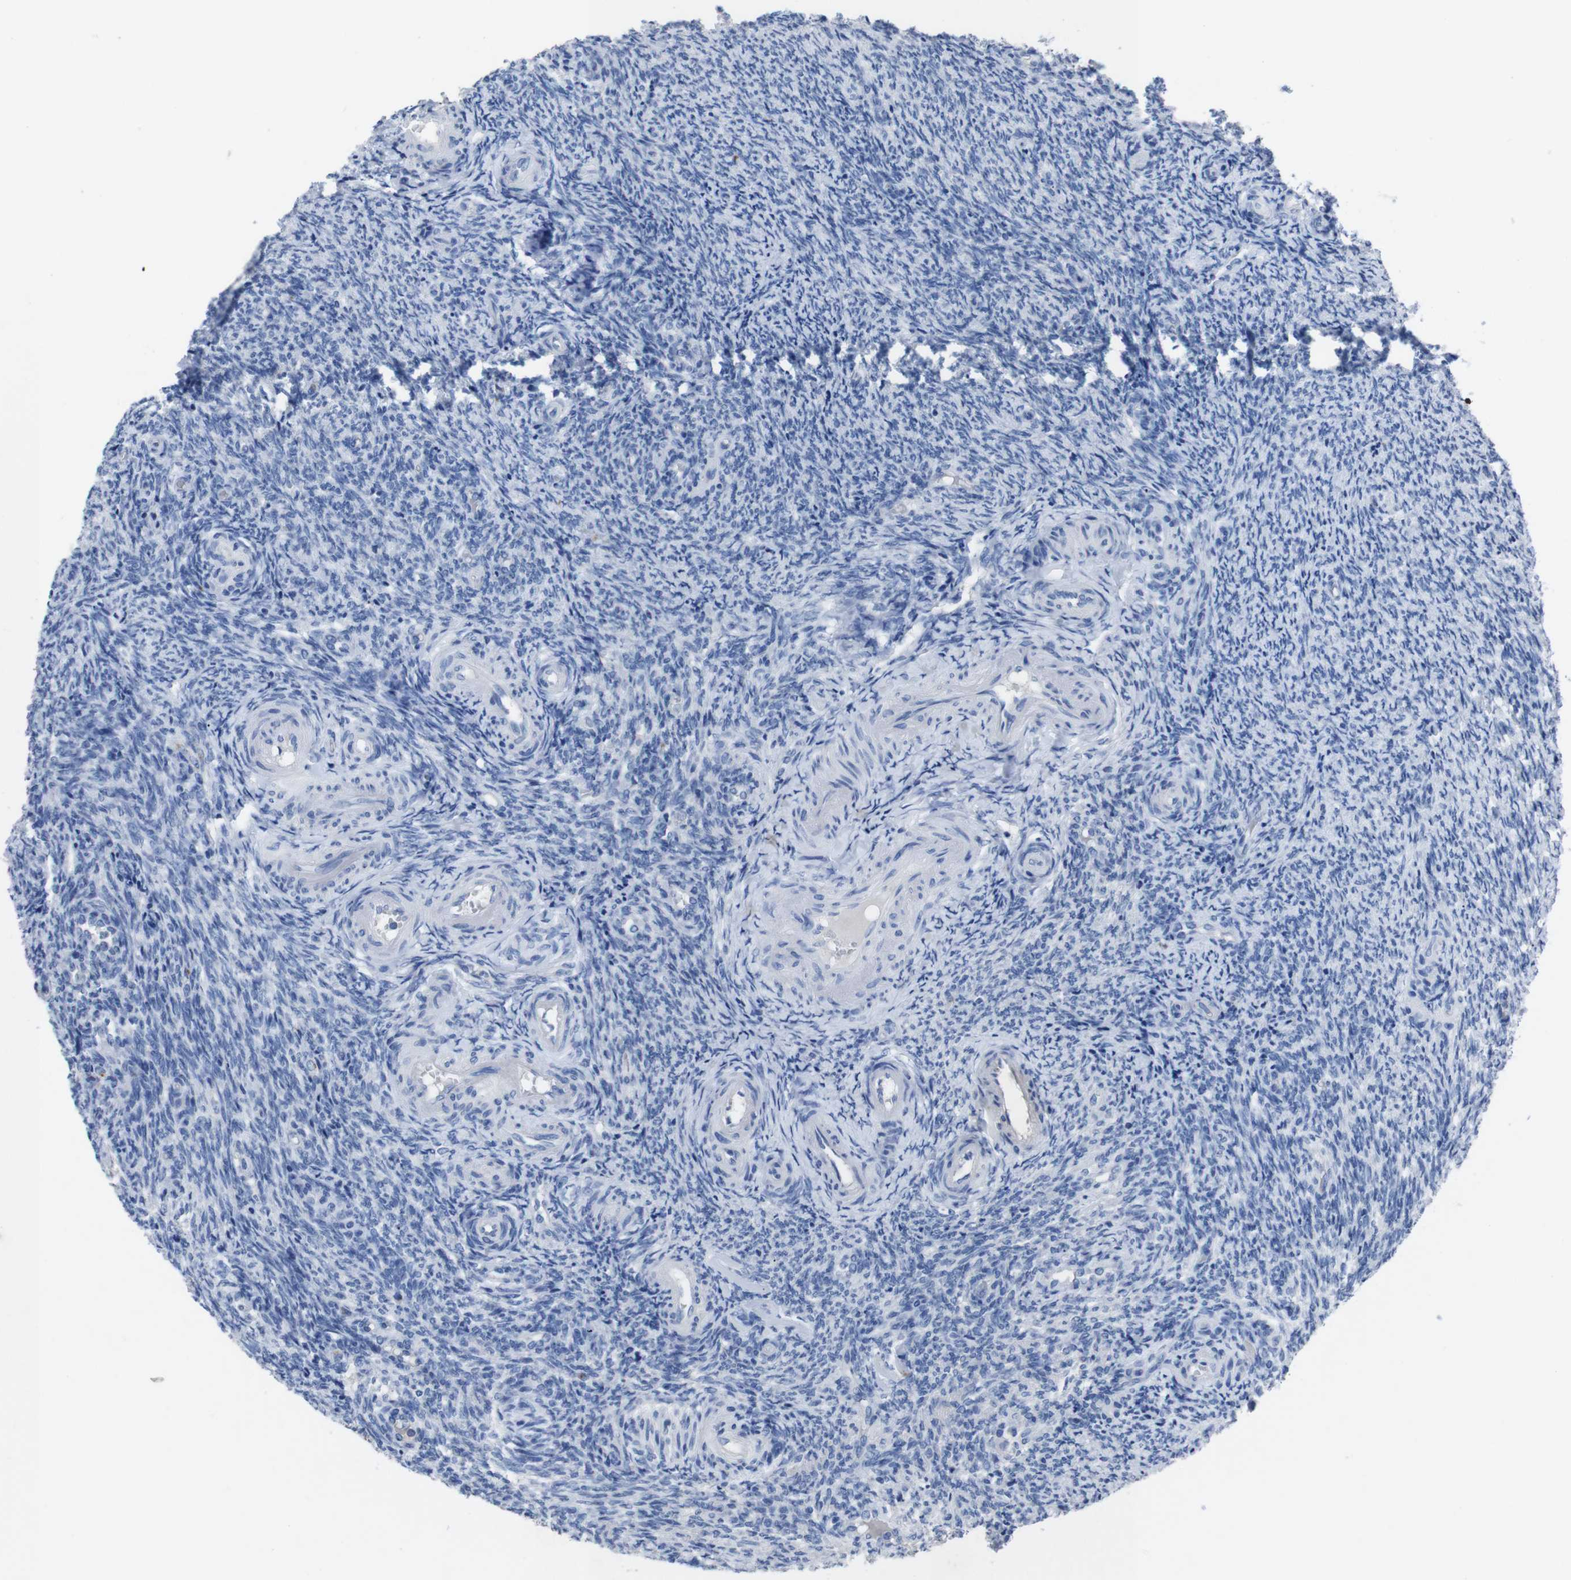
{"staining": {"intensity": "negative", "quantity": "none", "location": "none"}, "tissue": "ovary", "cell_type": "Follicle cells", "image_type": "normal", "snomed": [{"axis": "morphology", "description": "Normal tissue, NOS"}, {"axis": "topography", "description": "Ovary"}], "caption": "This is a image of immunohistochemistry (IHC) staining of unremarkable ovary, which shows no positivity in follicle cells.", "gene": "GJB2", "patient": {"sex": "female", "age": 41}}